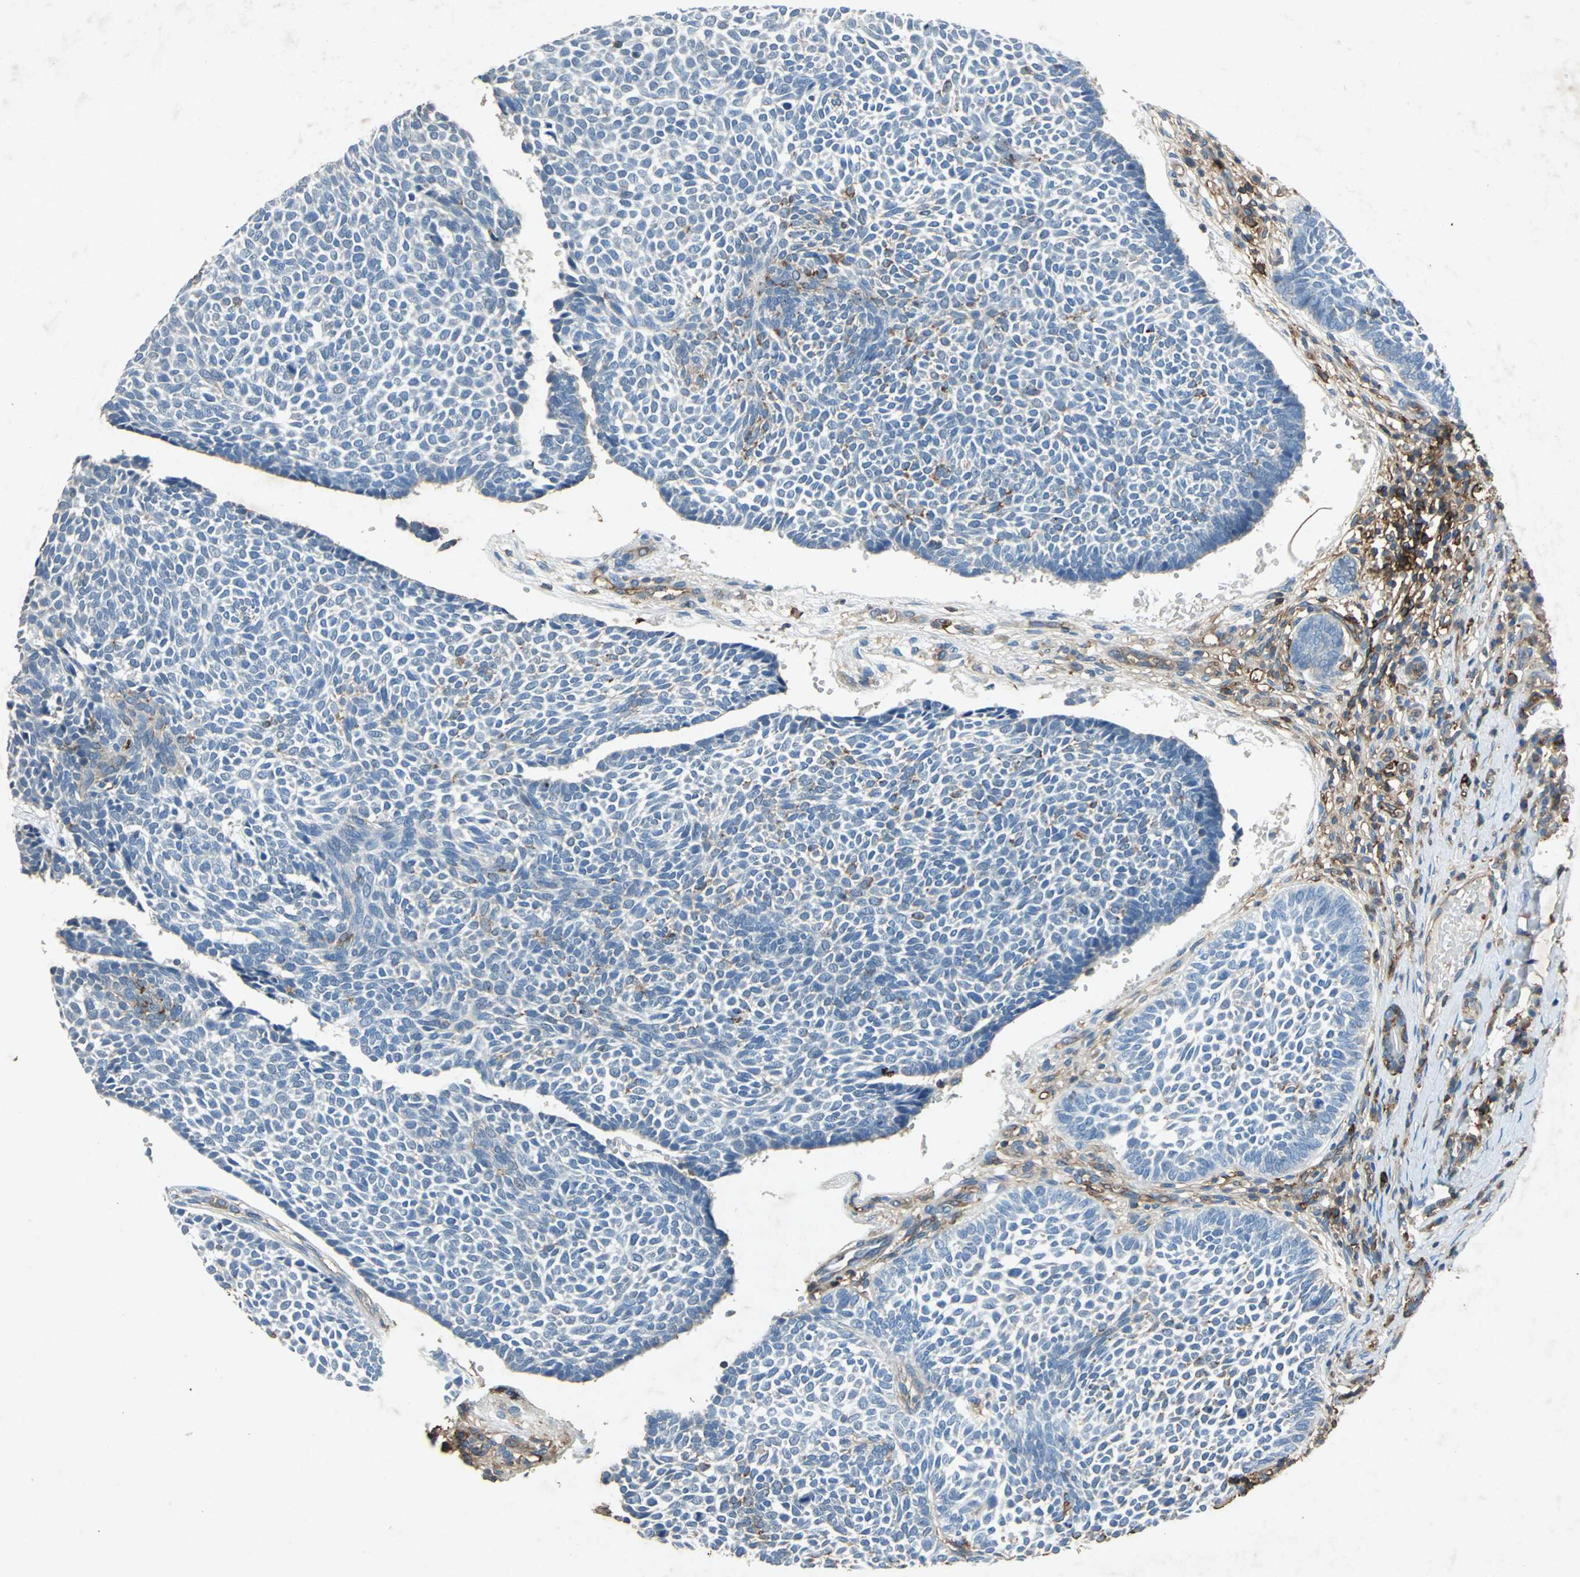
{"staining": {"intensity": "moderate", "quantity": "<25%", "location": "cytoplasmic/membranous"}, "tissue": "skin cancer", "cell_type": "Tumor cells", "image_type": "cancer", "snomed": [{"axis": "morphology", "description": "Normal tissue, NOS"}, {"axis": "morphology", "description": "Basal cell carcinoma"}, {"axis": "topography", "description": "Skin"}], "caption": "Immunohistochemistry (IHC) (DAB (3,3'-diaminobenzidine)) staining of human skin cancer demonstrates moderate cytoplasmic/membranous protein expression in about <25% of tumor cells. Using DAB (3,3'-diaminobenzidine) (brown) and hematoxylin (blue) stains, captured at high magnification using brightfield microscopy.", "gene": "CCR6", "patient": {"sex": "male", "age": 87}}